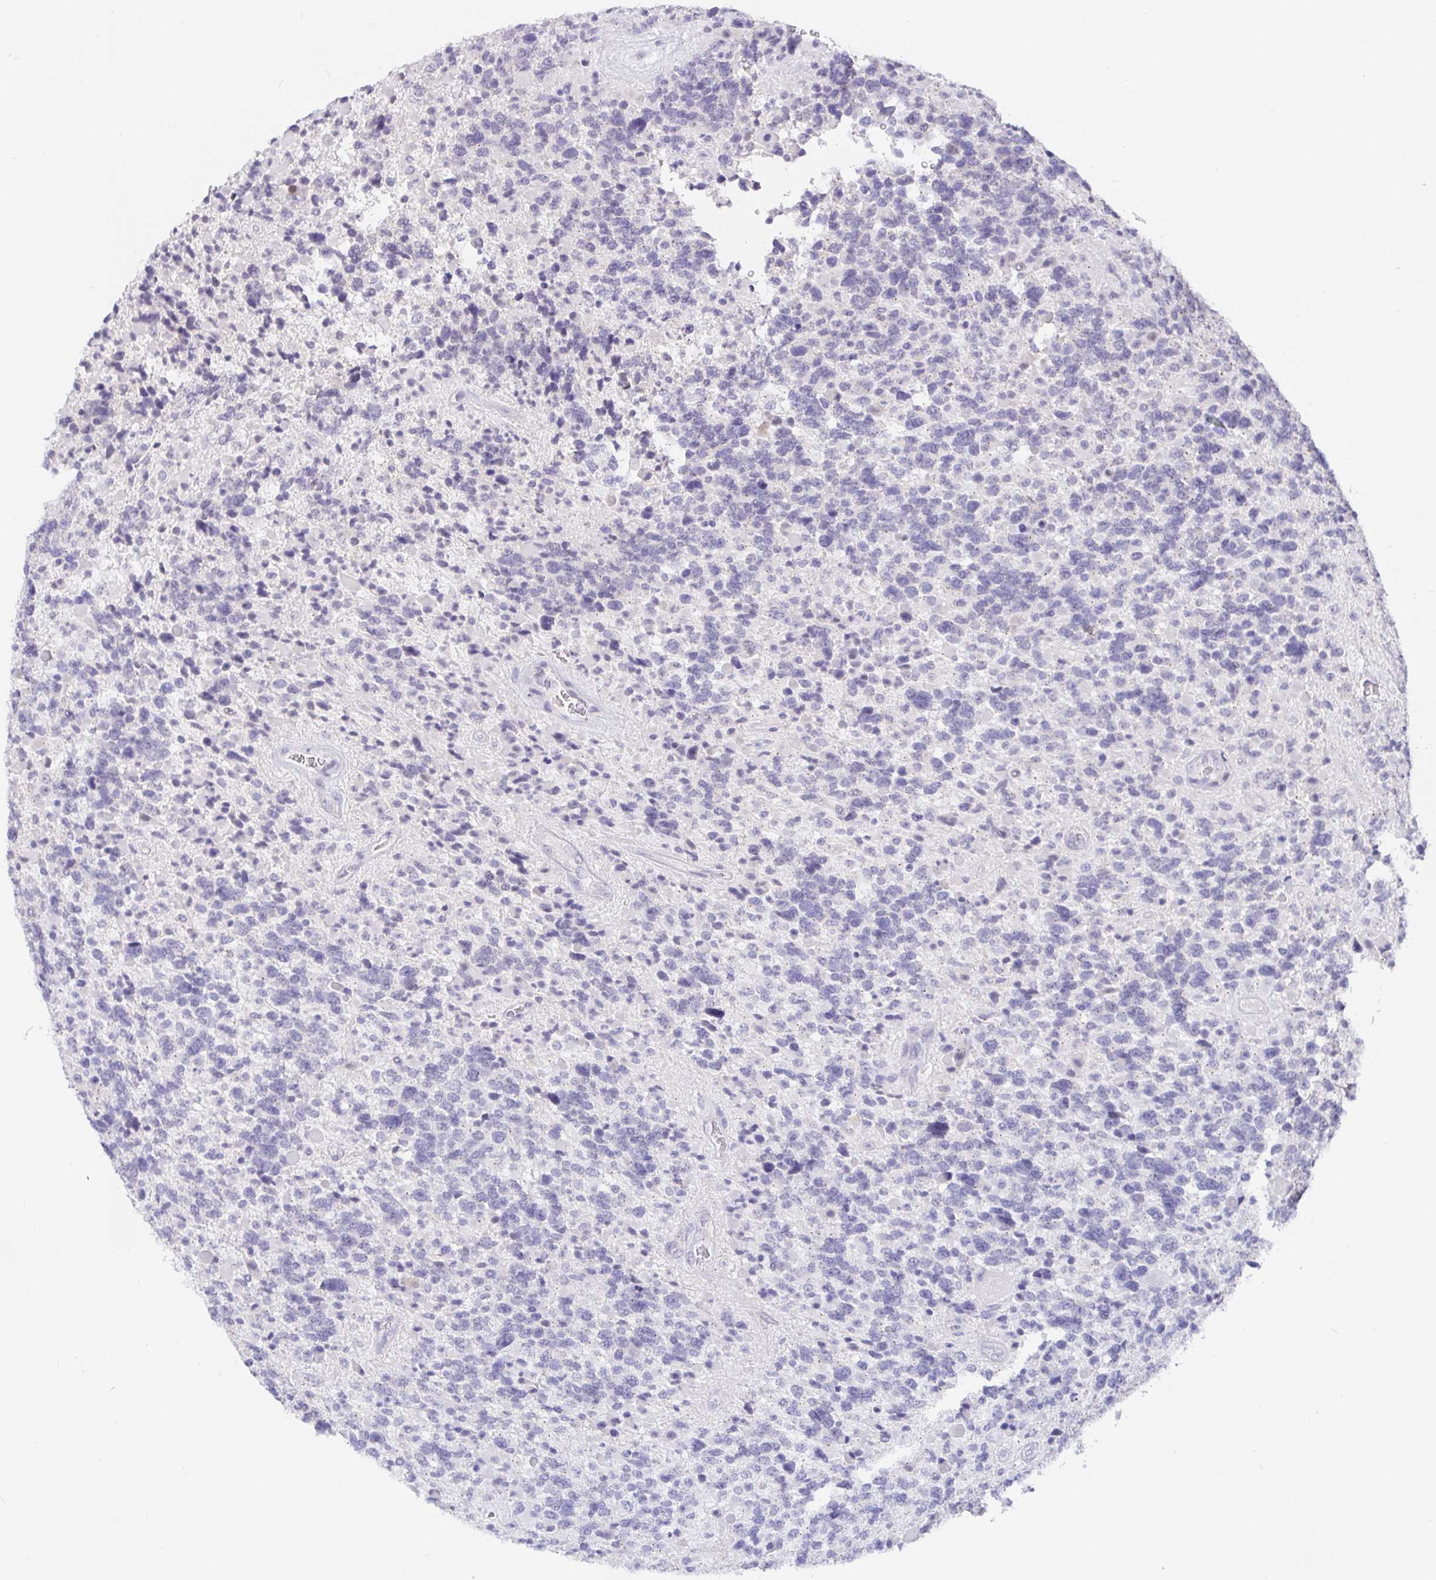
{"staining": {"intensity": "negative", "quantity": "none", "location": "none"}, "tissue": "glioma", "cell_type": "Tumor cells", "image_type": "cancer", "snomed": [{"axis": "morphology", "description": "Glioma, malignant, High grade"}, {"axis": "topography", "description": "Brain"}], "caption": "This image is of glioma stained with immunohistochemistry (IHC) to label a protein in brown with the nuclei are counter-stained blue. There is no expression in tumor cells.", "gene": "EZHIP", "patient": {"sex": "female", "age": 40}}